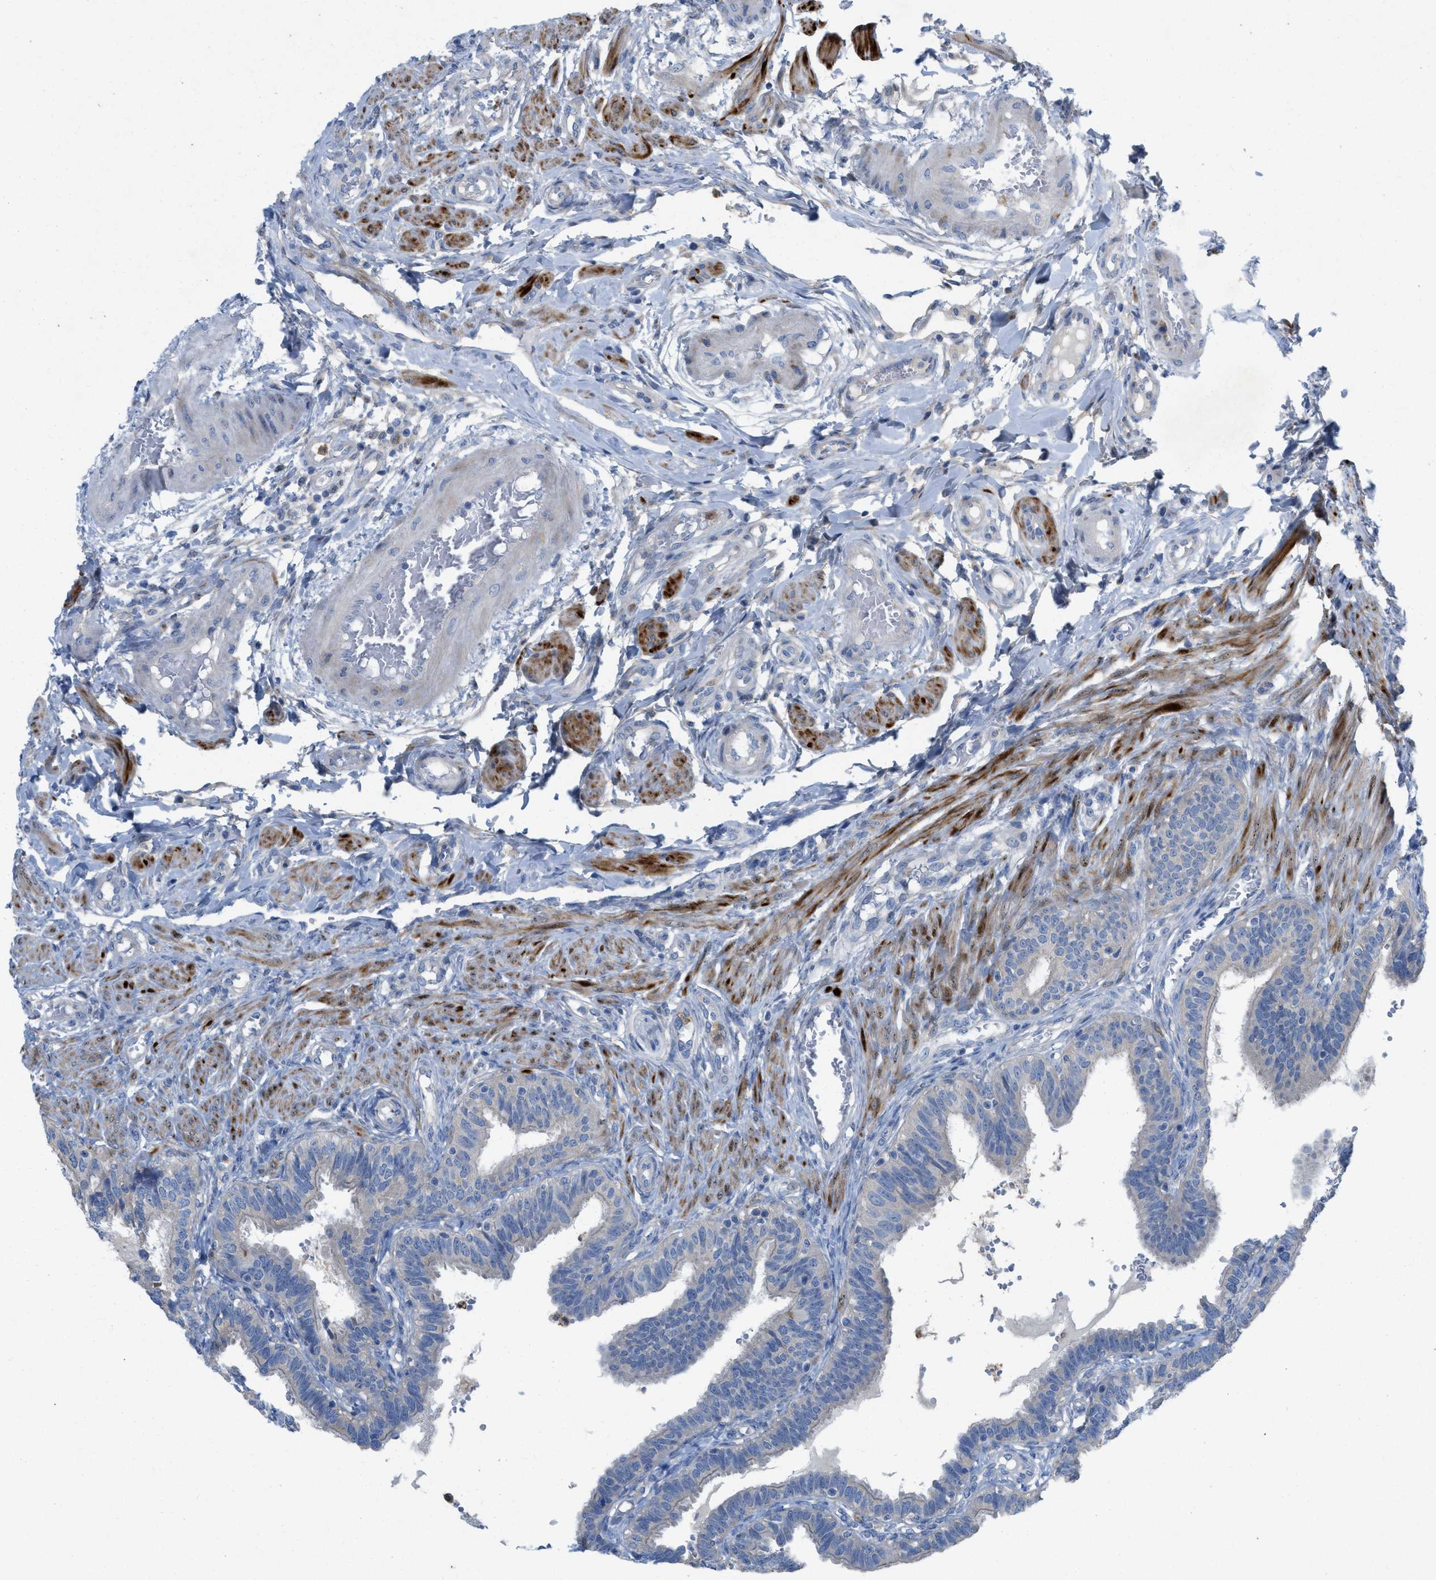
{"staining": {"intensity": "negative", "quantity": "none", "location": "none"}, "tissue": "fallopian tube", "cell_type": "Glandular cells", "image_type": "normal", "snomed": [{"axis": "morphology", "description": "Normal tissue, NOS"}, {"axis": "topography", "description": "Fallopian tube"}, {"axis": "topography", "description": "Placenta"}], "caption": "Immunohistochemistry (IHC) histopathology image of unremarkable fallopian tube stained for a protein (brown), which exhibits no staining in glandular cells. The staining was performed using DAB to visualize the protein expression in brown, while the nuclei were stained in blue with hematoxylin (Magnification: 20x).", "gene": "PLPPR5", "patient": {"sex": "female", "age": 34}}